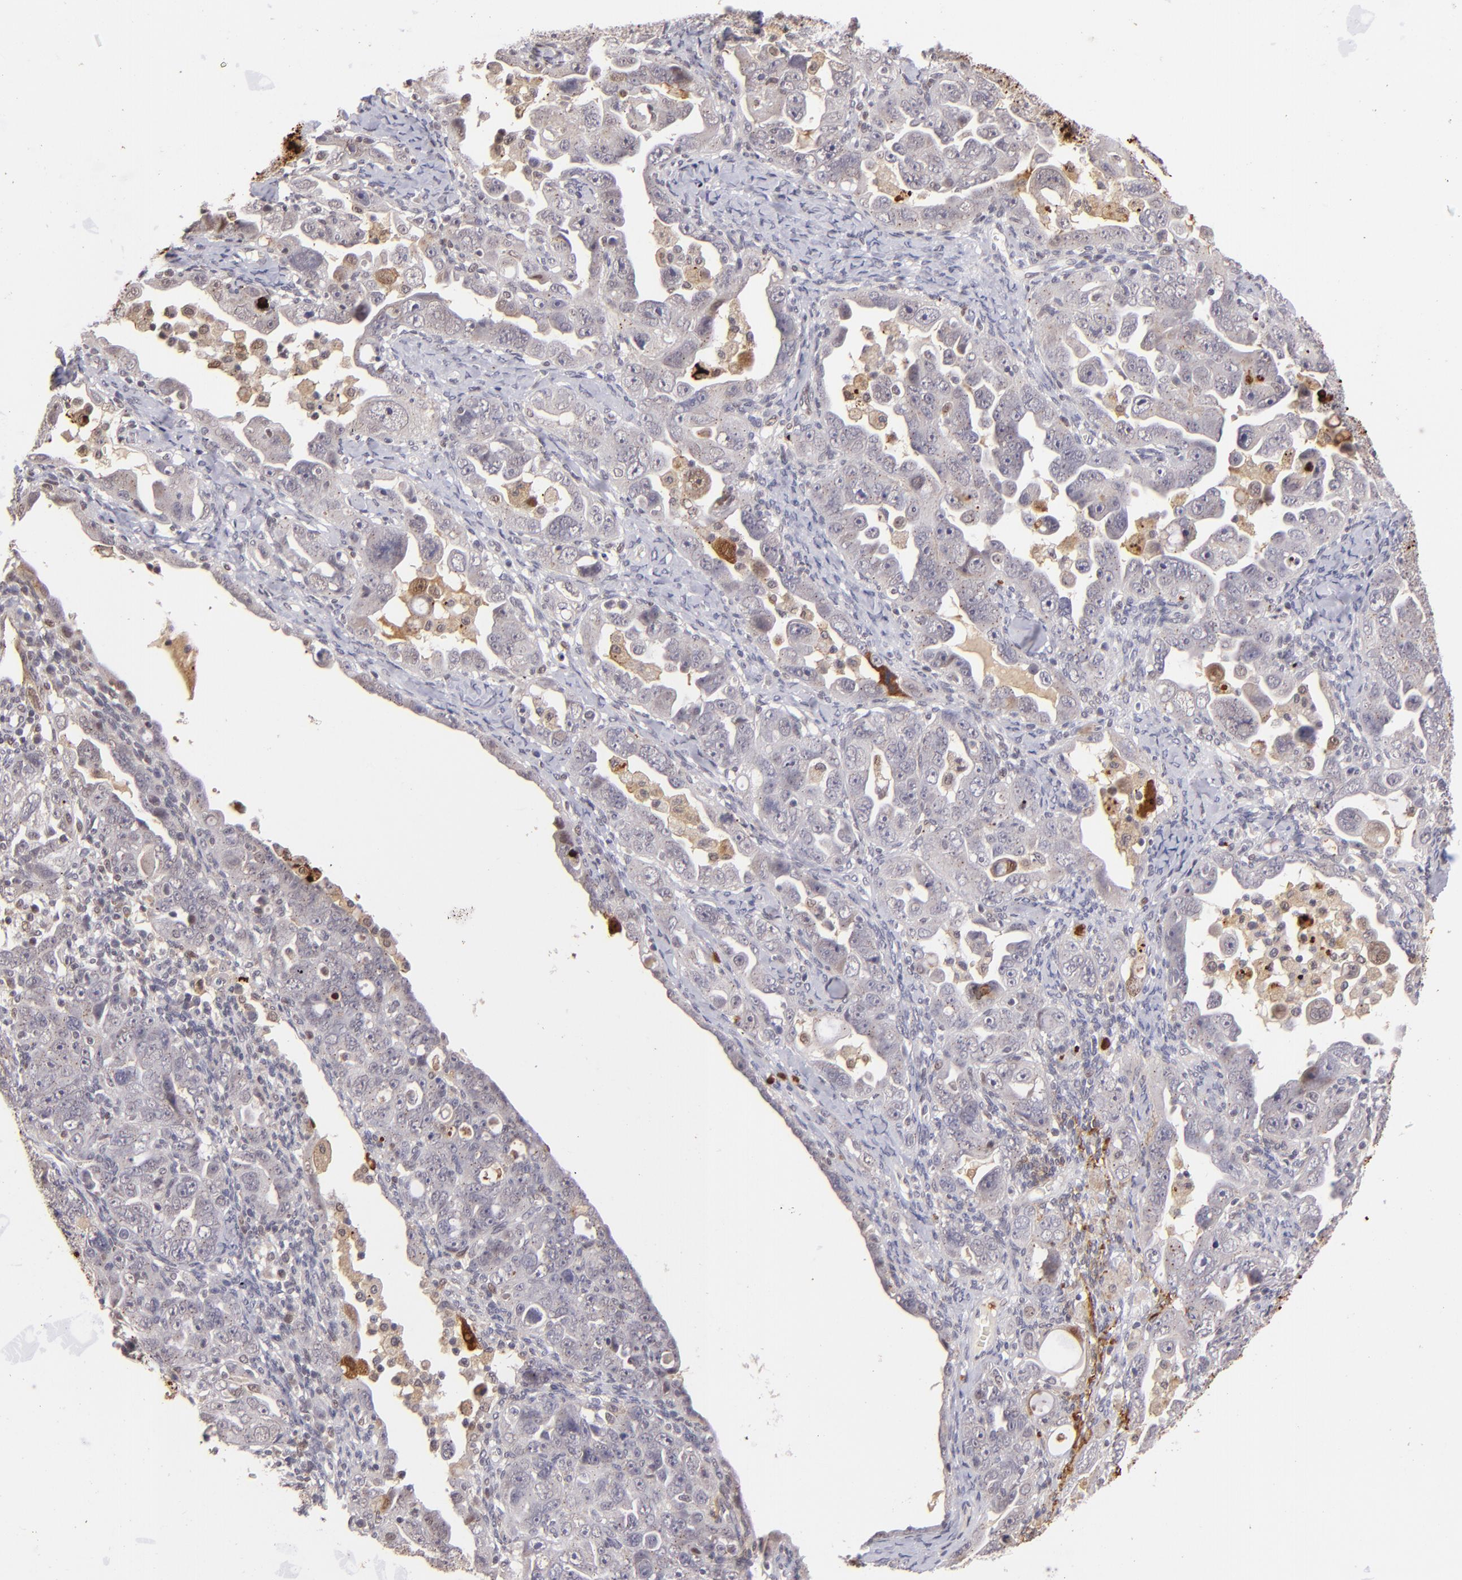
{"staining": {"intensity": "moderate", "quantity": "<25%", "location": "cytoplasmic/membranous,nuclear"}, "tissue": "ovarian cancer", "cell_type": "Tumor cells", "image_type": "cancer", "snomed": [{"axis": "morphology", "description": "Cystadenocarcinoma, serous, NOS"}, {"axis": "topography", "description": "Ovary"}], "caption": "Immunohistochemical staining of human ovarian cancer (serous cystadenocarcinoma) exhibits moderate cytoplasmic/membranous and nuclear protein expression in approximately <25% of tumor cells.", "gene": "RXRG", "patient": {"sex": "female", "age": 66}}